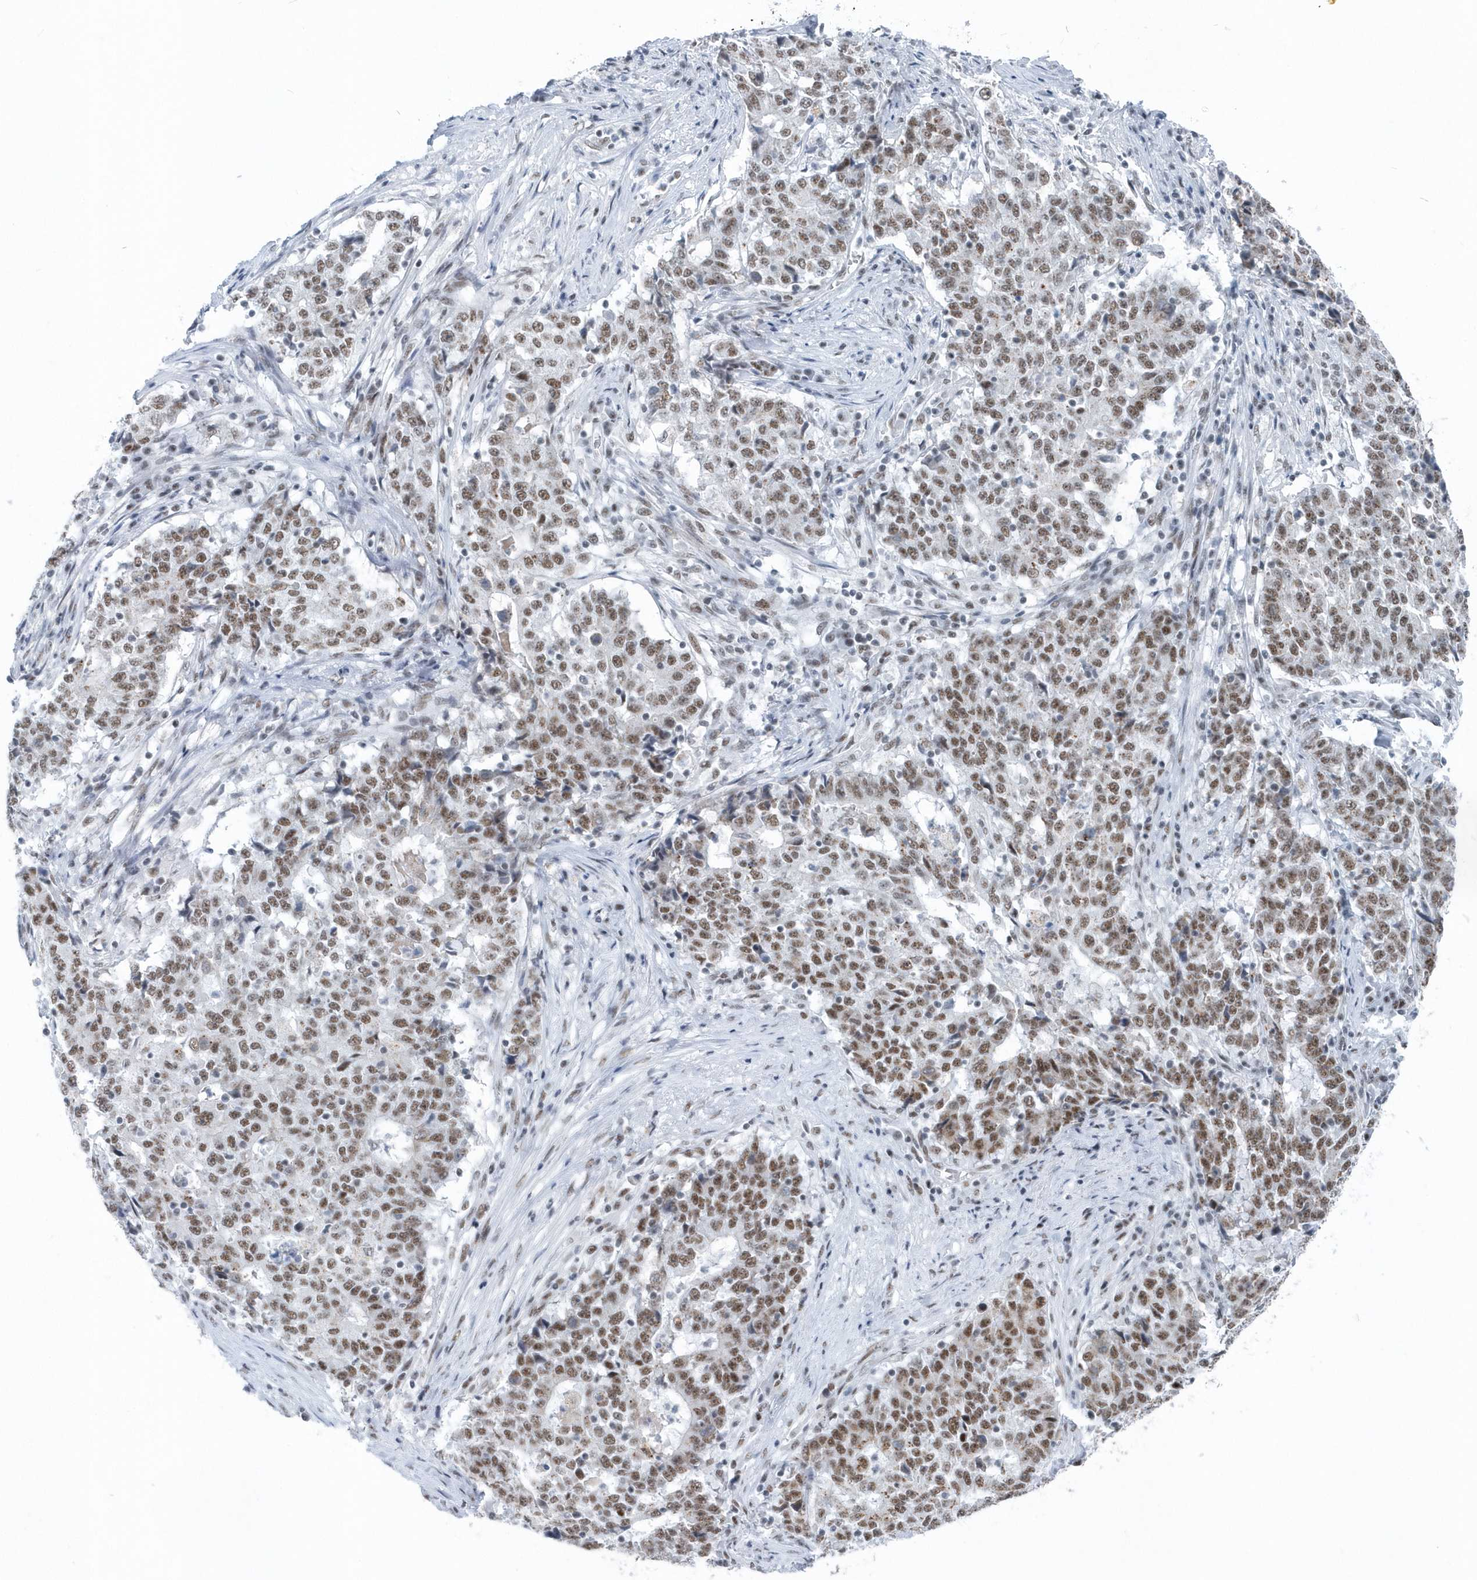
{"staining": {"intensity": "moderate", "quantity": ">75%", "location": "nuclear"}, "tissue": "stomach cancer", "cell_type": "Tumor cells", "image_type": "cancer", "snomed": [{"axis": "morphology", "description": "Adenocarcinoma, NOS"}, {"axis": "topography", "description": "Stomach"}], "caption": "Moderate nuclear expression is seen in about >75% of tumor cells in stomach cancer.", "gene": "FIP1L1", "patient": {"sex": "male", "age": 59}}